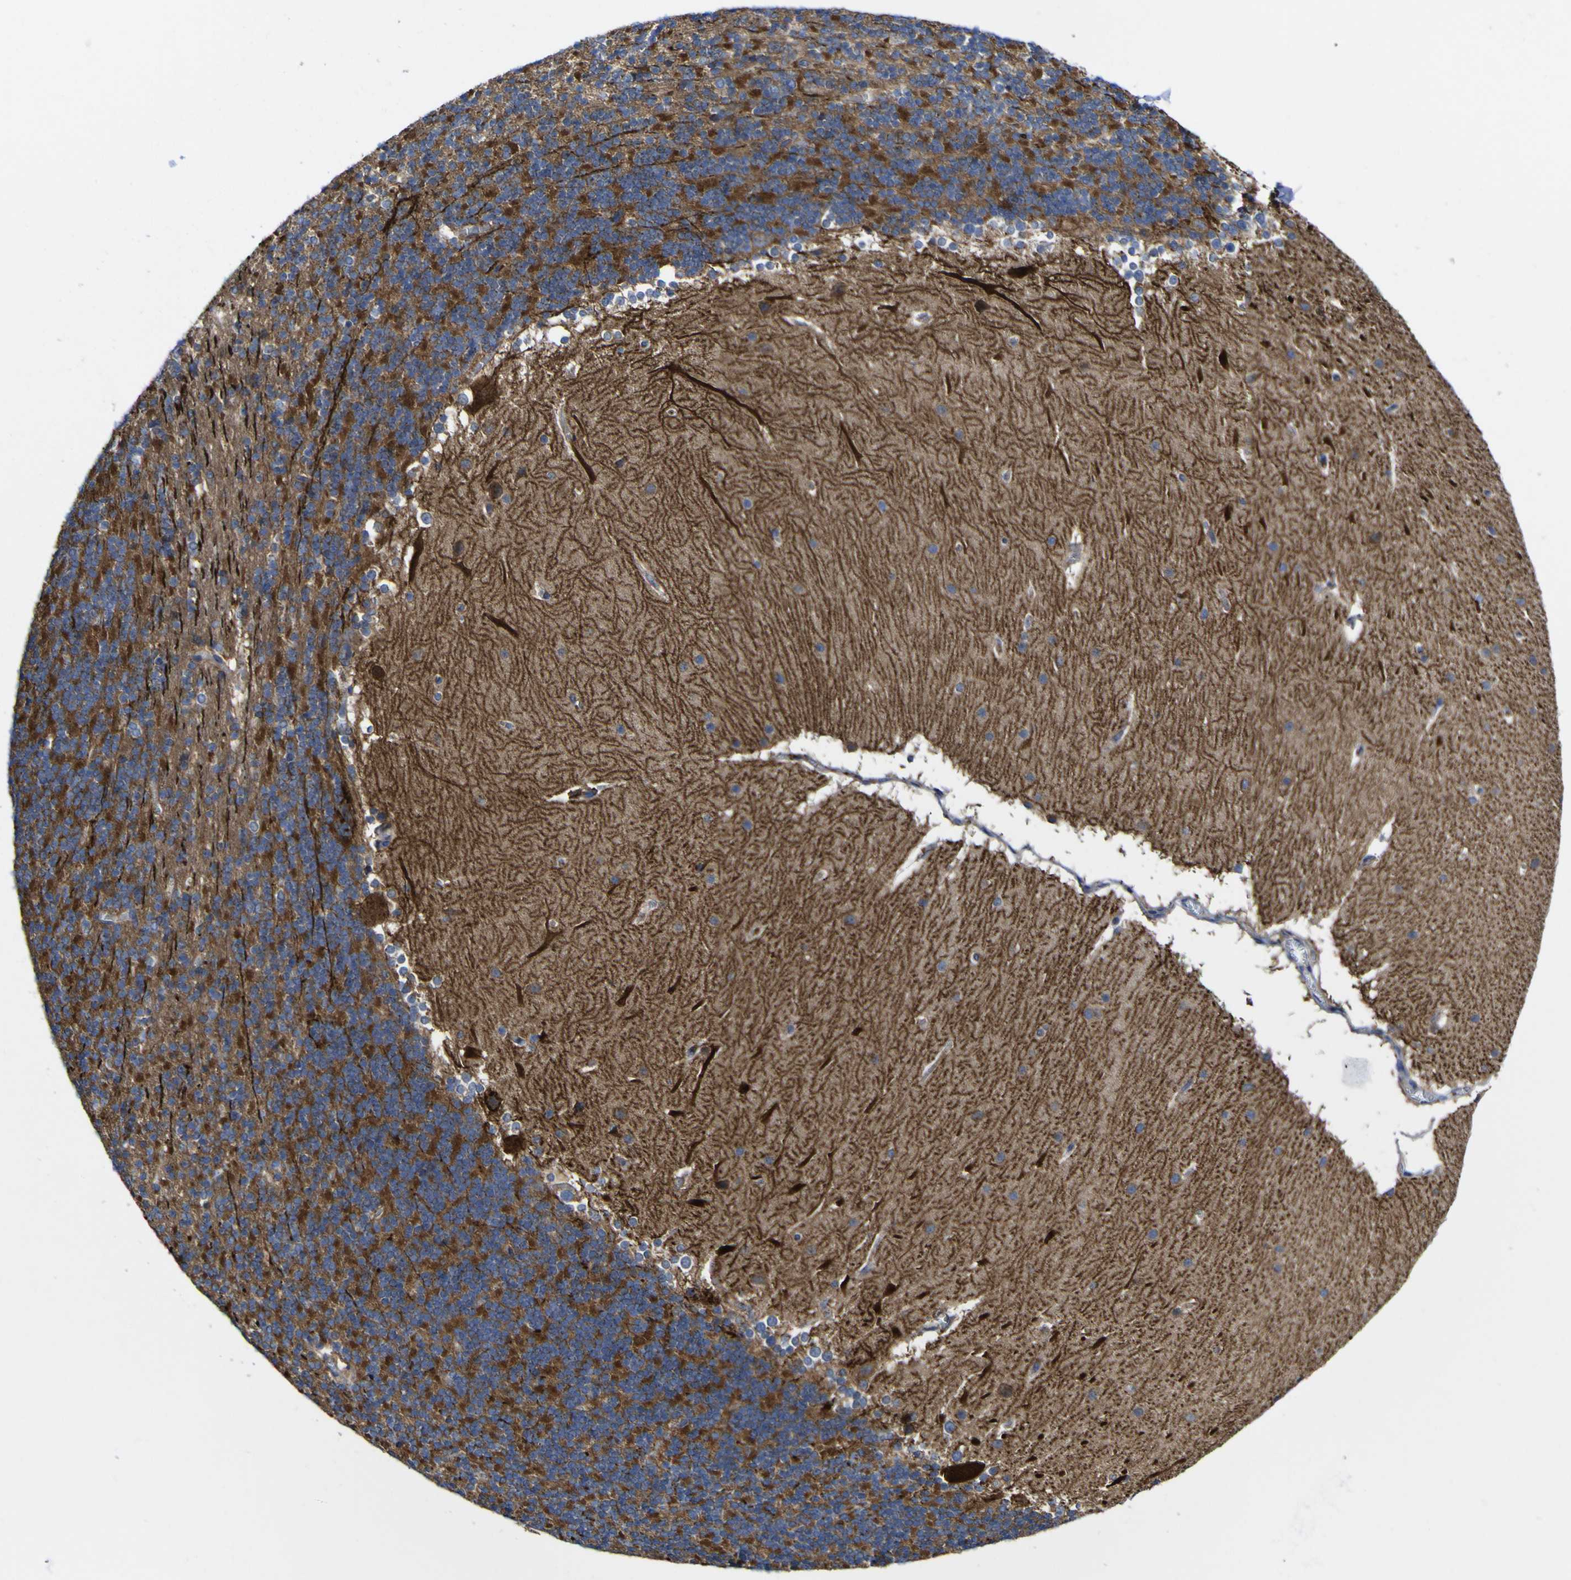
{"staining": {"intensity": "moderate", "quantity": ">75%", "location": "cytoplasmic/membranous"}, "tissue": "cerebellum", "cell_type": "Cells in granular layer", "image_type": "normal", "snomed": [{"axis": "morphology", "description": "Normal tissue, NOS"}, {"axis": "topography", "description": "Cerebellum"}], "caption": "This is a histology image of immunohistochemistry (IHC) staining of unremarkable cerebellum, which shows moderate staining in the cytoplasmic/membranous of cells in granular layer.", "gene": "CCDC90B", "patient": {"sex": "female", "age": 19}}